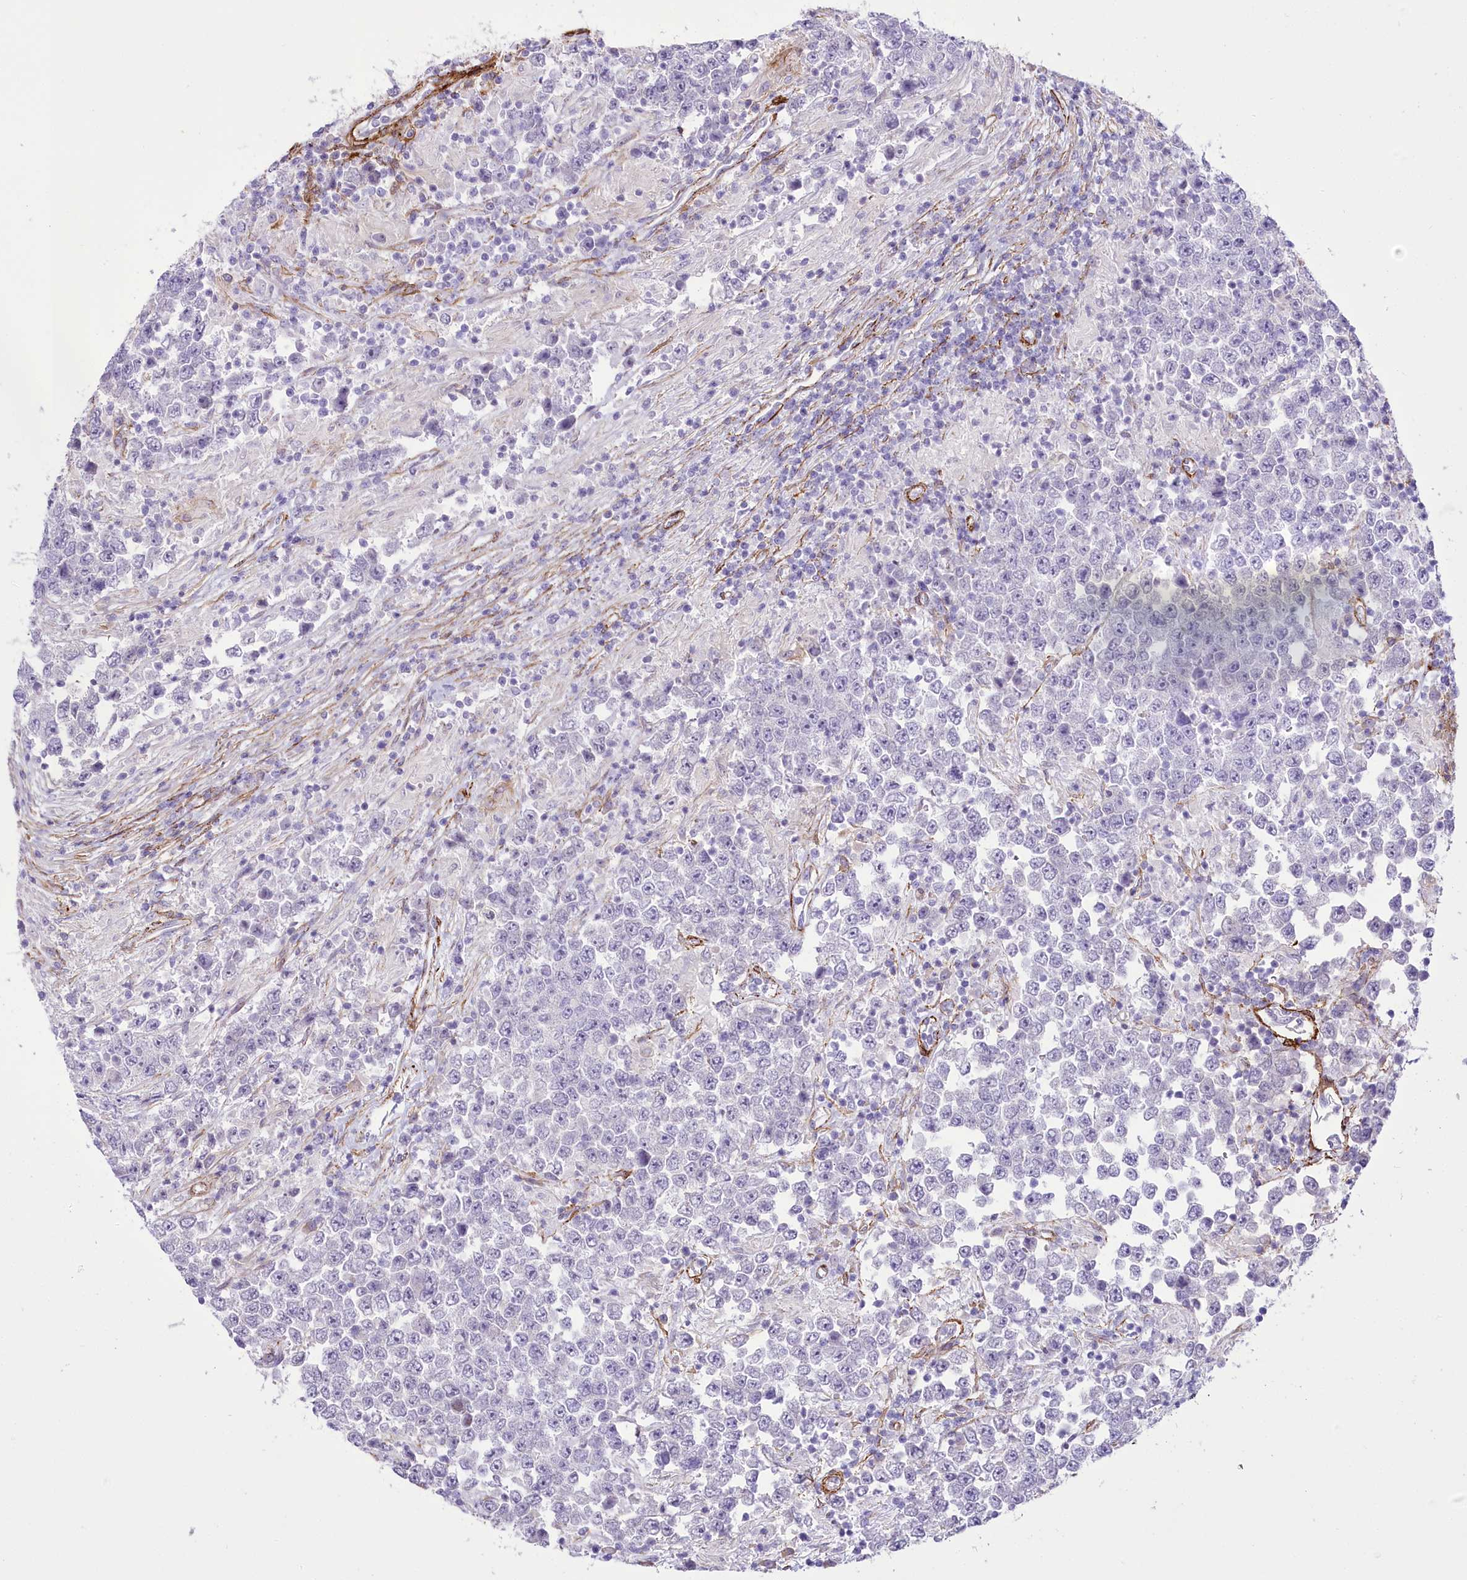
{"staining": {"intensity": "negative", "quantity": "none", "location": "none"}, "tissue": "testis cancer", "cell_type": "Tumor cells", "image_type": "cancer", "snomed": [{"axis": "morphology", "description": "Normal tissue, NOS"}, {"axis": "morphology", "description": "Urothelial carcinoma, High grade"}, {"axis": "morphology", "description": "Seminoma, NOS"}, {"axis": "morphology", "description": "Carcinoma, Embryonal, NOS"}, {"axis": "topography", "description": "Urinary bladder"}, {"axis": "topography", "description": "Testis"}], "caption": "Histopathology image shows no significant protein expression in tumor cells of testis embryonal carcinoma. The staining is performed using DAB brown chromogen with nuclei counter-stained in using hematoxylin.", "gene": "SYNPO2", "patient": {"sex": "male", "age": 41}}